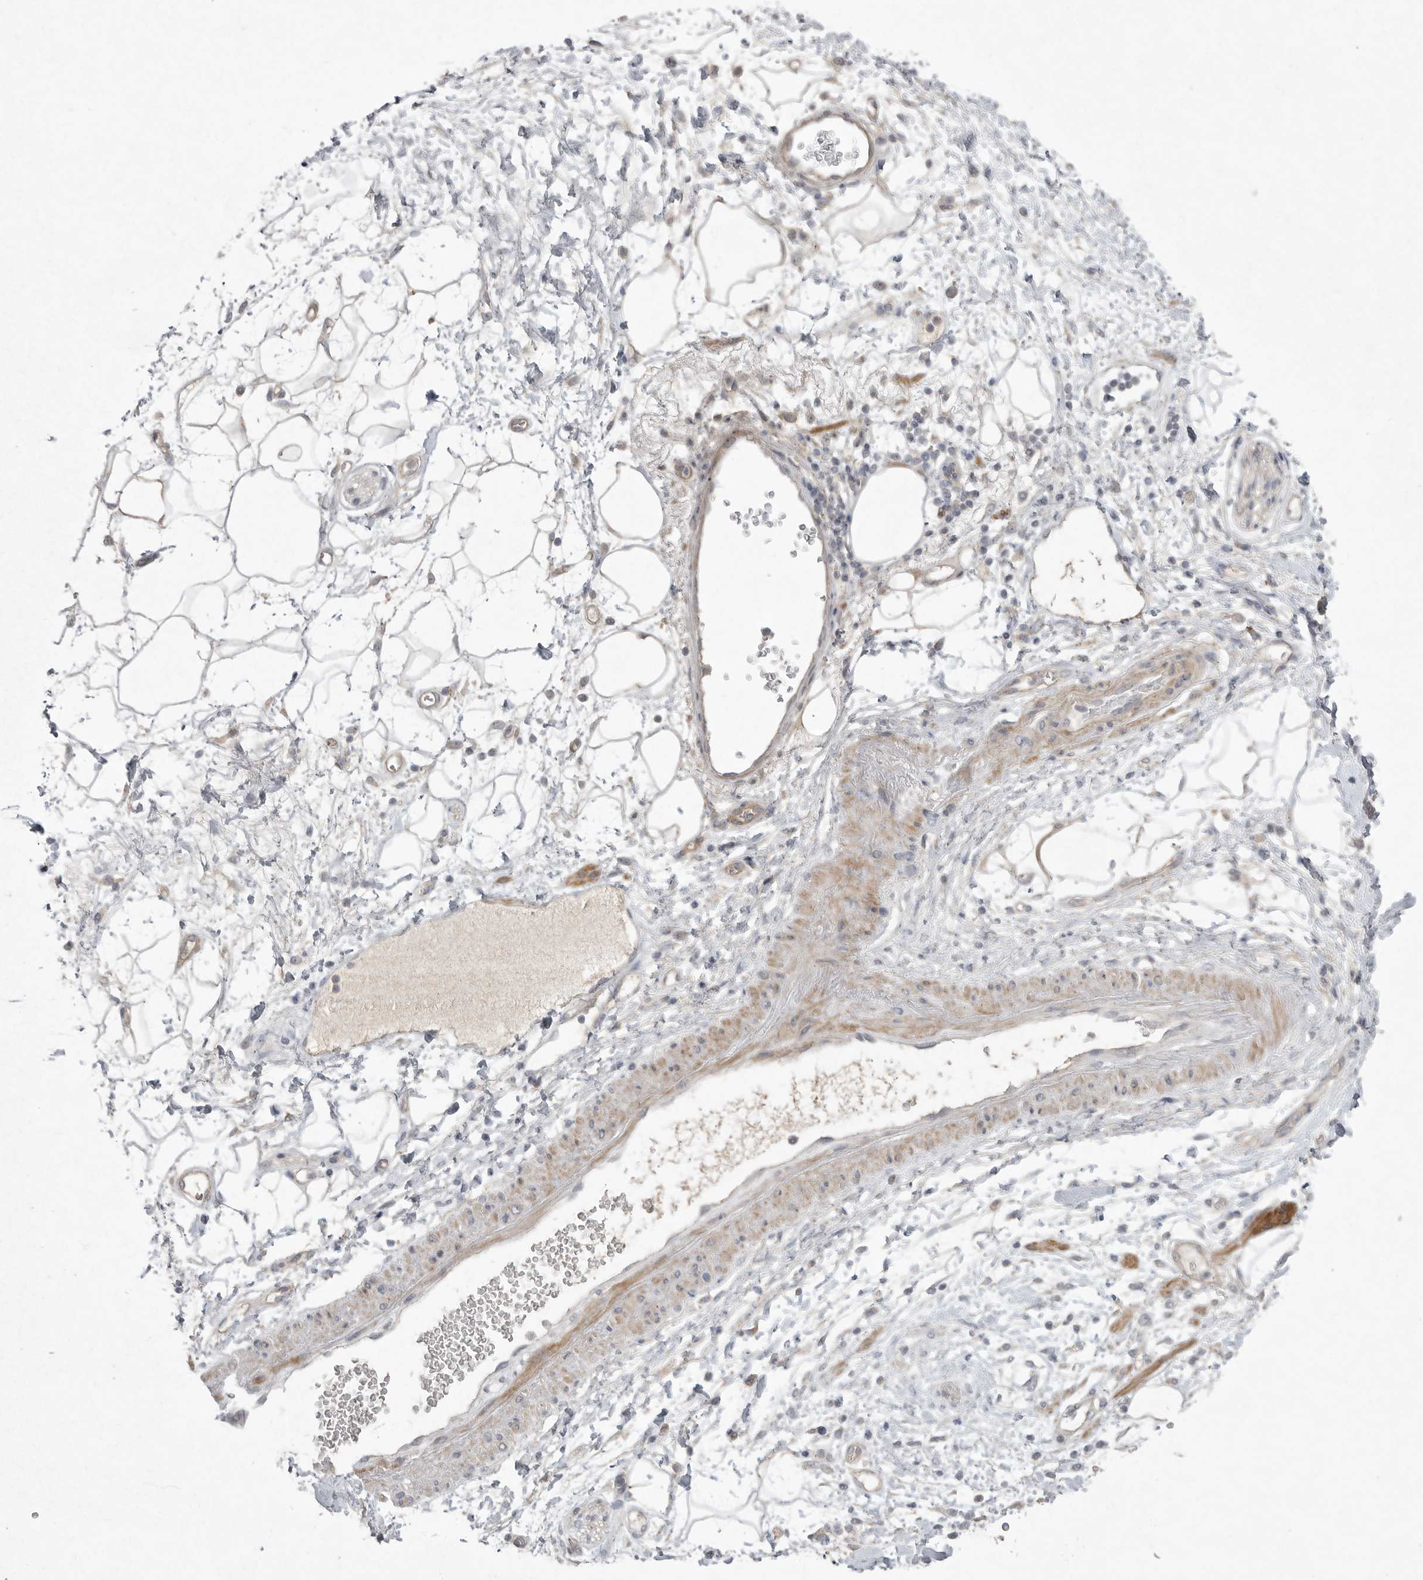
{"staining": {"intensity": "negative", "quantity": "none", "location": "none"}, "tissue": "adipose tissue", "cell_type": "Adipocytes", "image_type": "normal", "snomed": [{"axis": "morphology", "description": "Normal tissue, NOS"}, {"axis": "morphology", "description": "Adenocarcinoma, NOS"}, {"axis": "topography", "description": "Duodenum"}, {"axis": "topography", "description": "Peripheral nerve tissue"}], "caption": "High power microscopy histopathology image of an IHC image of benign adipose tissue, revealing no significant positivity in adipocytes.", "gene": "VANGL2", "patient": {"sex": "female", "age": 60}}